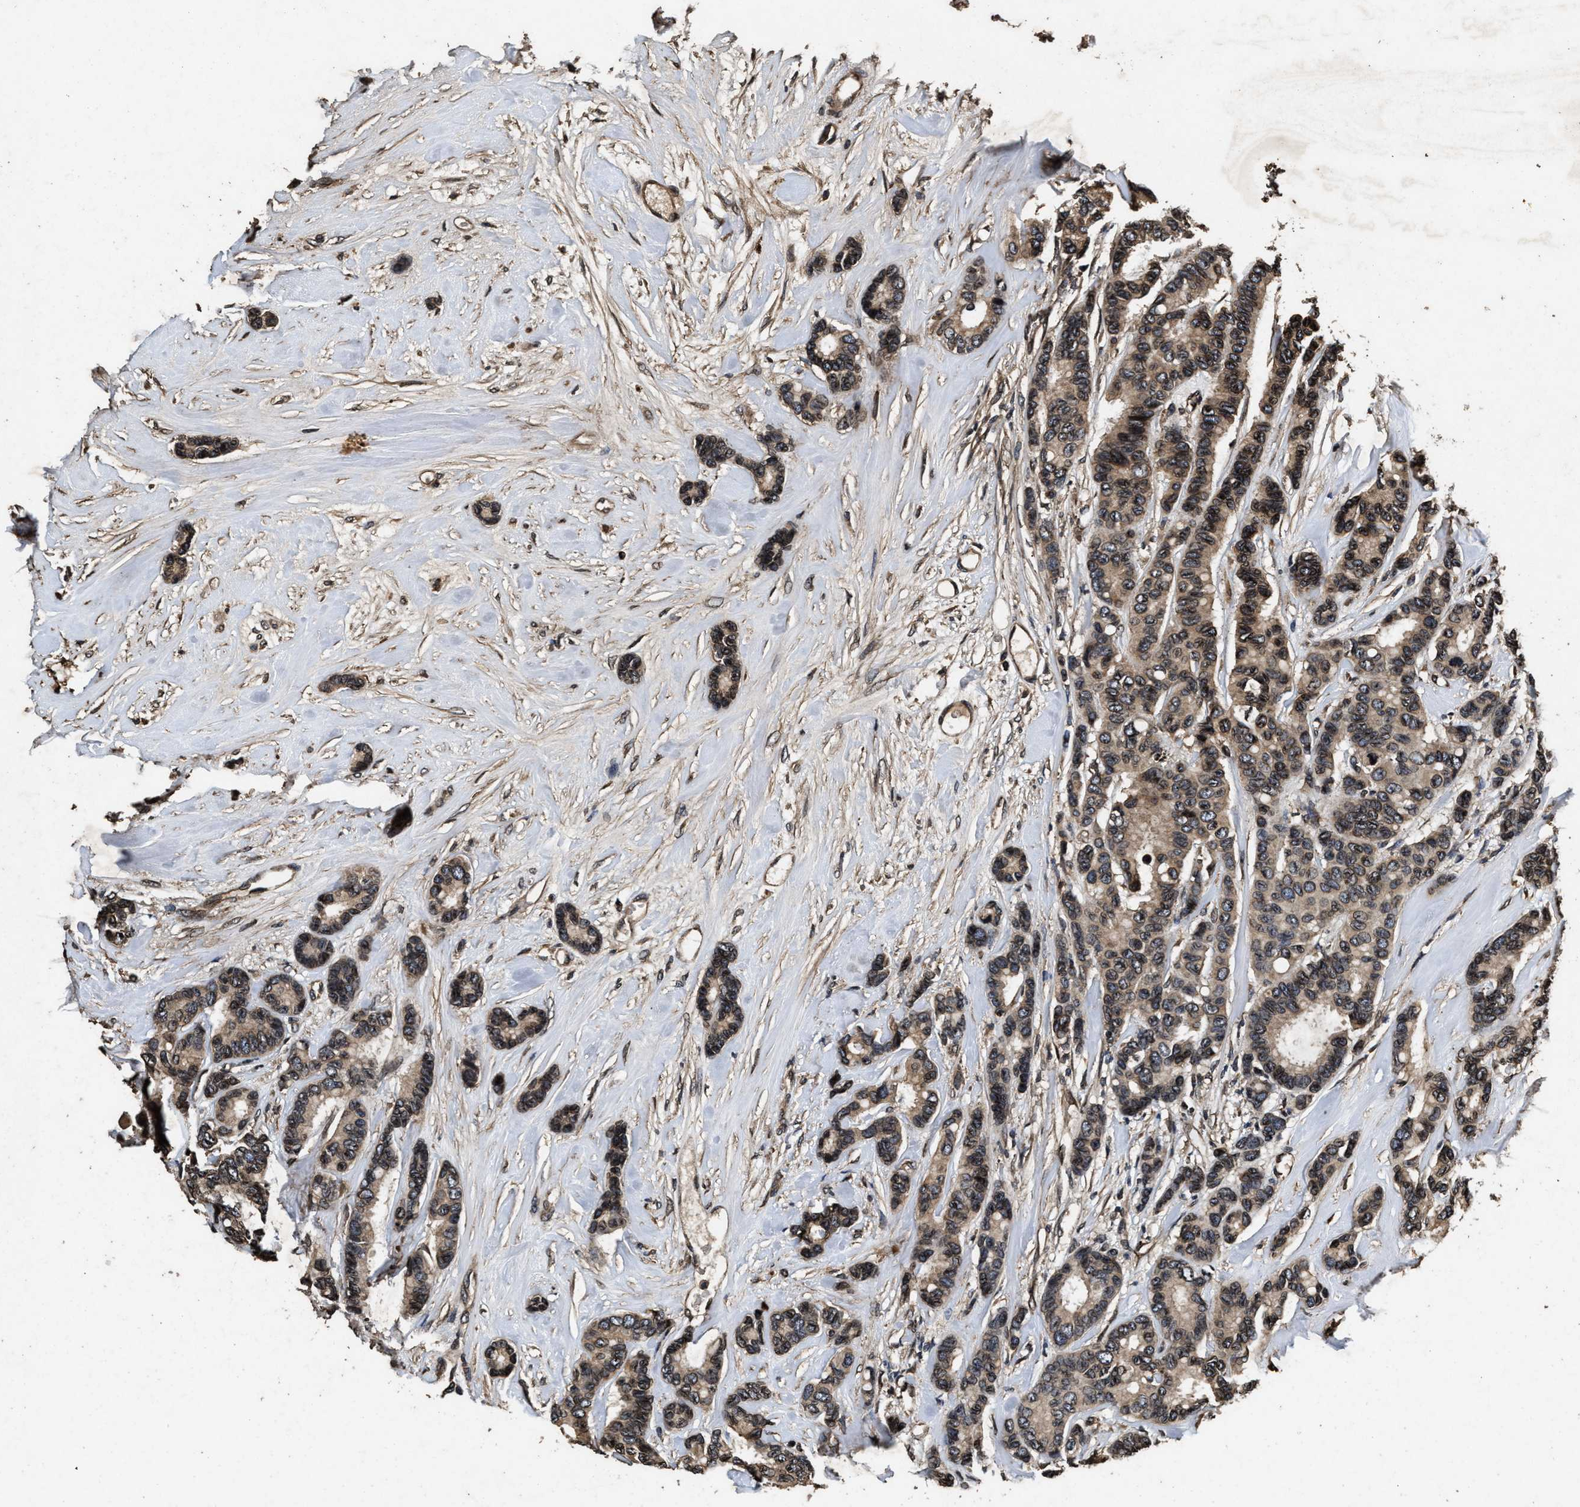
{"staining": {"intensity": "moderate", "quantity": ">75%", "location": "cytoplasmic/membranous,nuclear"}, "tissue": "breast cancer", "cell_type": "Tumor cells", "image_type": "cancer", "snomed": [{"axis": "morphology", "description": "Duct carcinoma"}, {"axis": "topography", "description": "Breast"}], "caption": "IHC (DAB) staining of human breast infiltrating ductal carcinoma exhibits moderate cytoplasmic/membranous and nuclear protein positivity in approximately >75% of tumor cells.", "gene": "ACCS", "patient": {"sex": "female", "age": 87}}